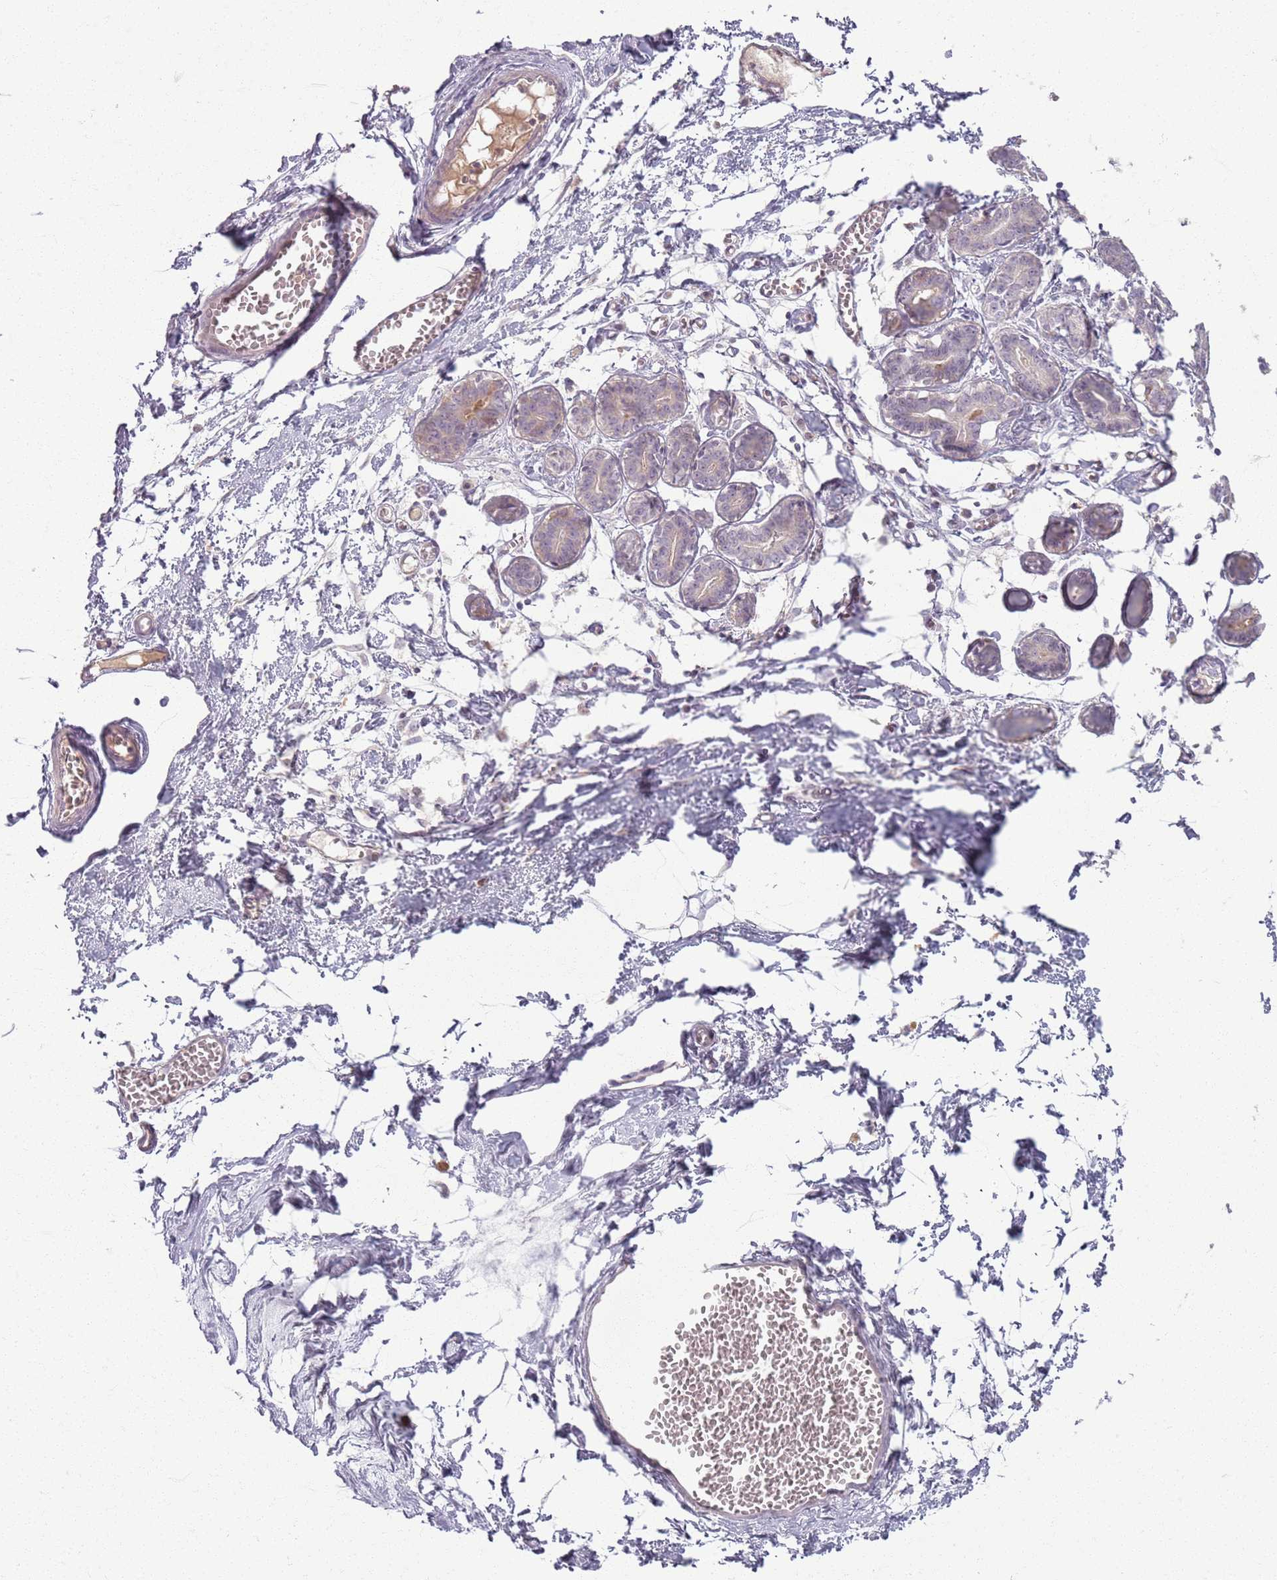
{"staining": {"intensity": "negative", "quantity": "none", "location": "none"}, "tissue": "breast", "cell_type": "Adipocytes", "image_type": "normal", "snomed": [{"axis": "morphology", "description": "Normal tissue, NOS"}, {"axis": "topography", "description": "Breast"}], "caption": "IHC photomicrograph of benign breast stained for a protein (brown), which shows no staining in adipocytes.", "gene": "ZDHHC2", "patient": {"sex": "female", "age": 27}}